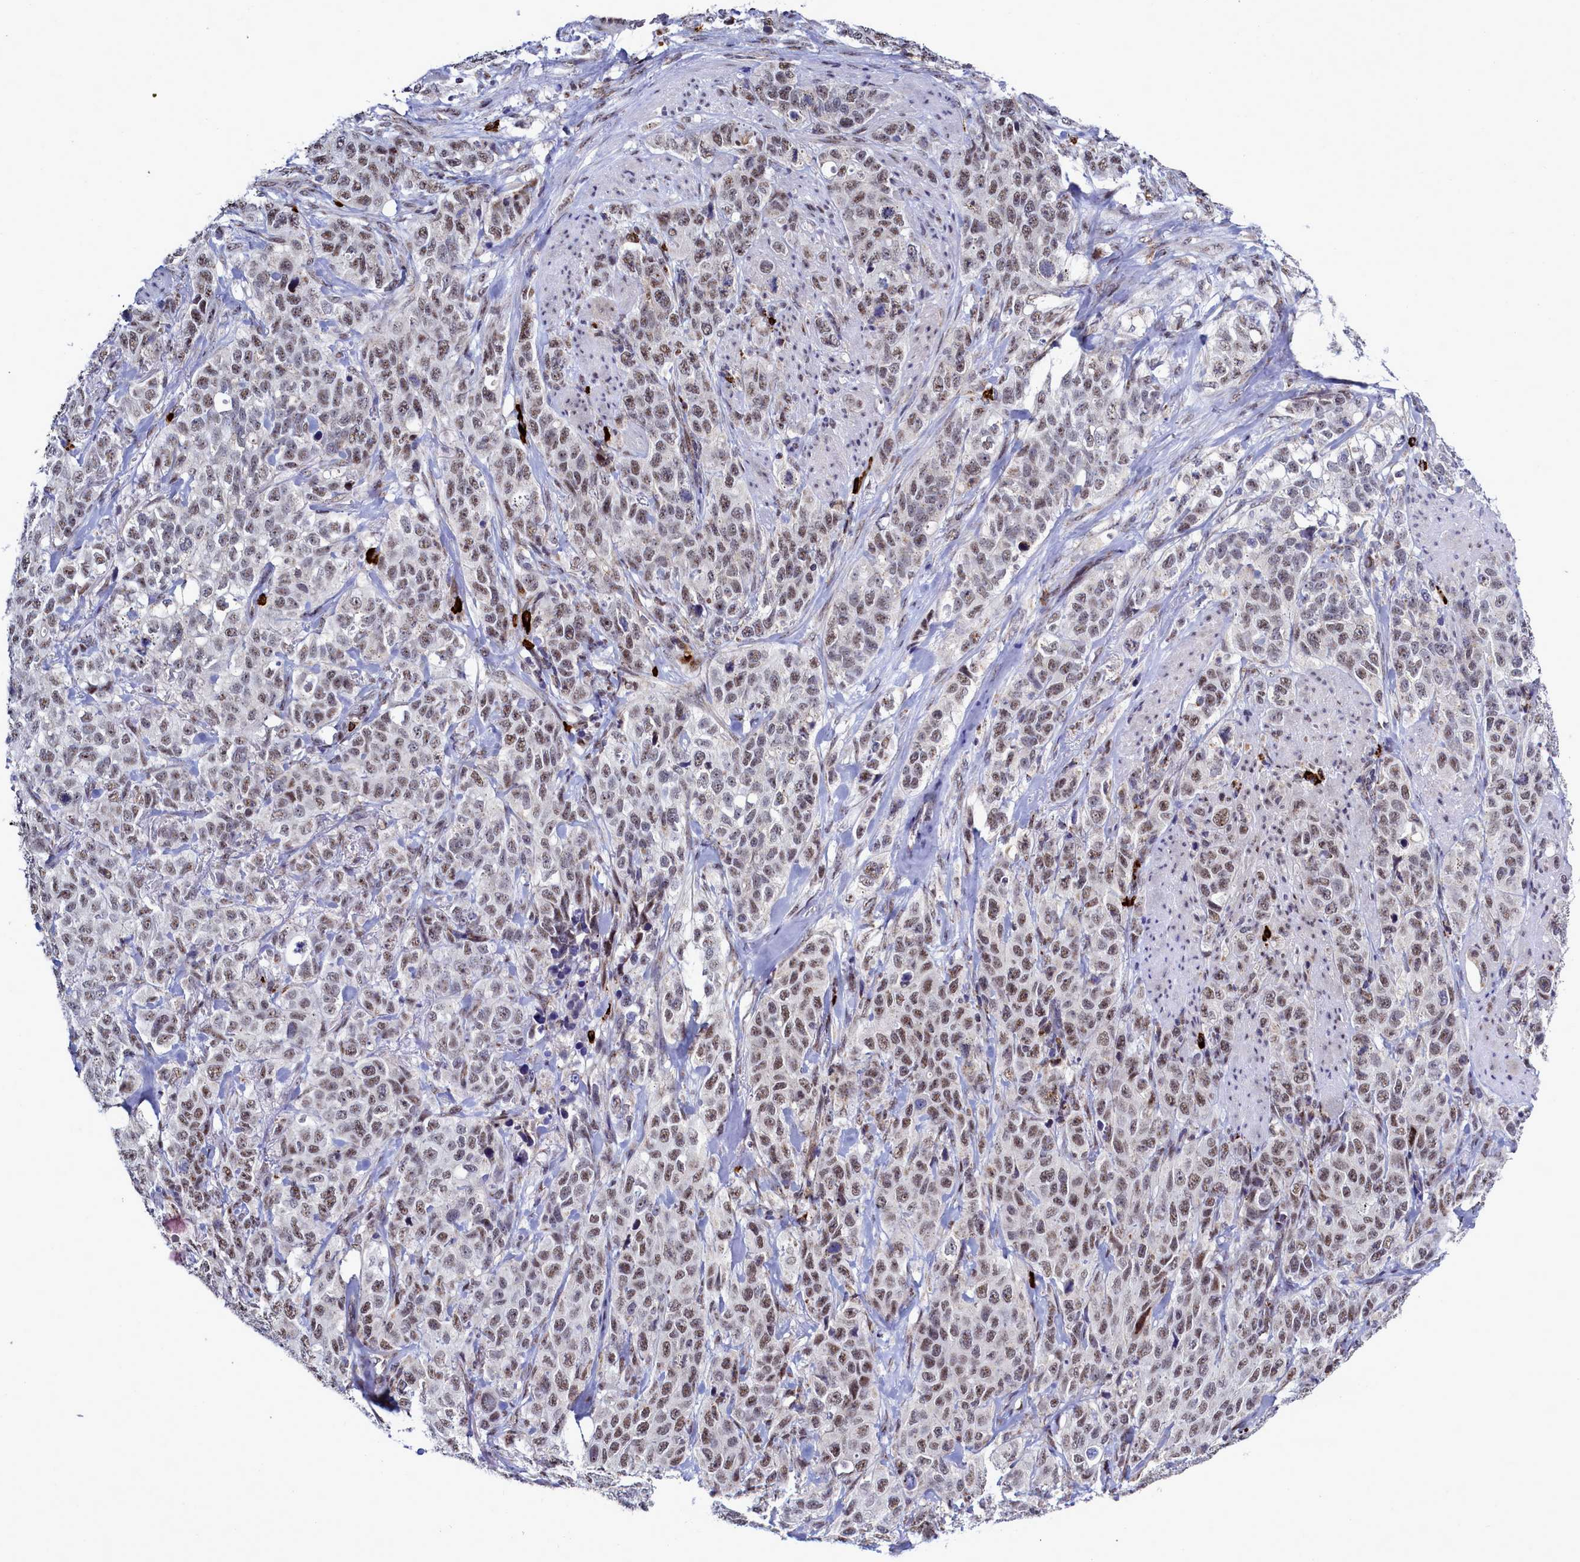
{"staining": {"intensity": "moderate", "quantity": "25%-75%", "location": "nuclear"}, "tissue": "stomach cancer", "cell_type": "Tumor cells", "image_type": "cancer", "snomed": [{"axis": "morphology", "description": "Adenocarcinoma, NOS"}, {"axis": "topography", "description": "Stomach"}], "caption": "Tumor cells show medium levels of moderate nuclear positivity in about 25%-75% of cells in human stomach cancer (adenocarcinoma).", "gene": "POM121L2", "patient": {"sex": "male", "age": 48}}